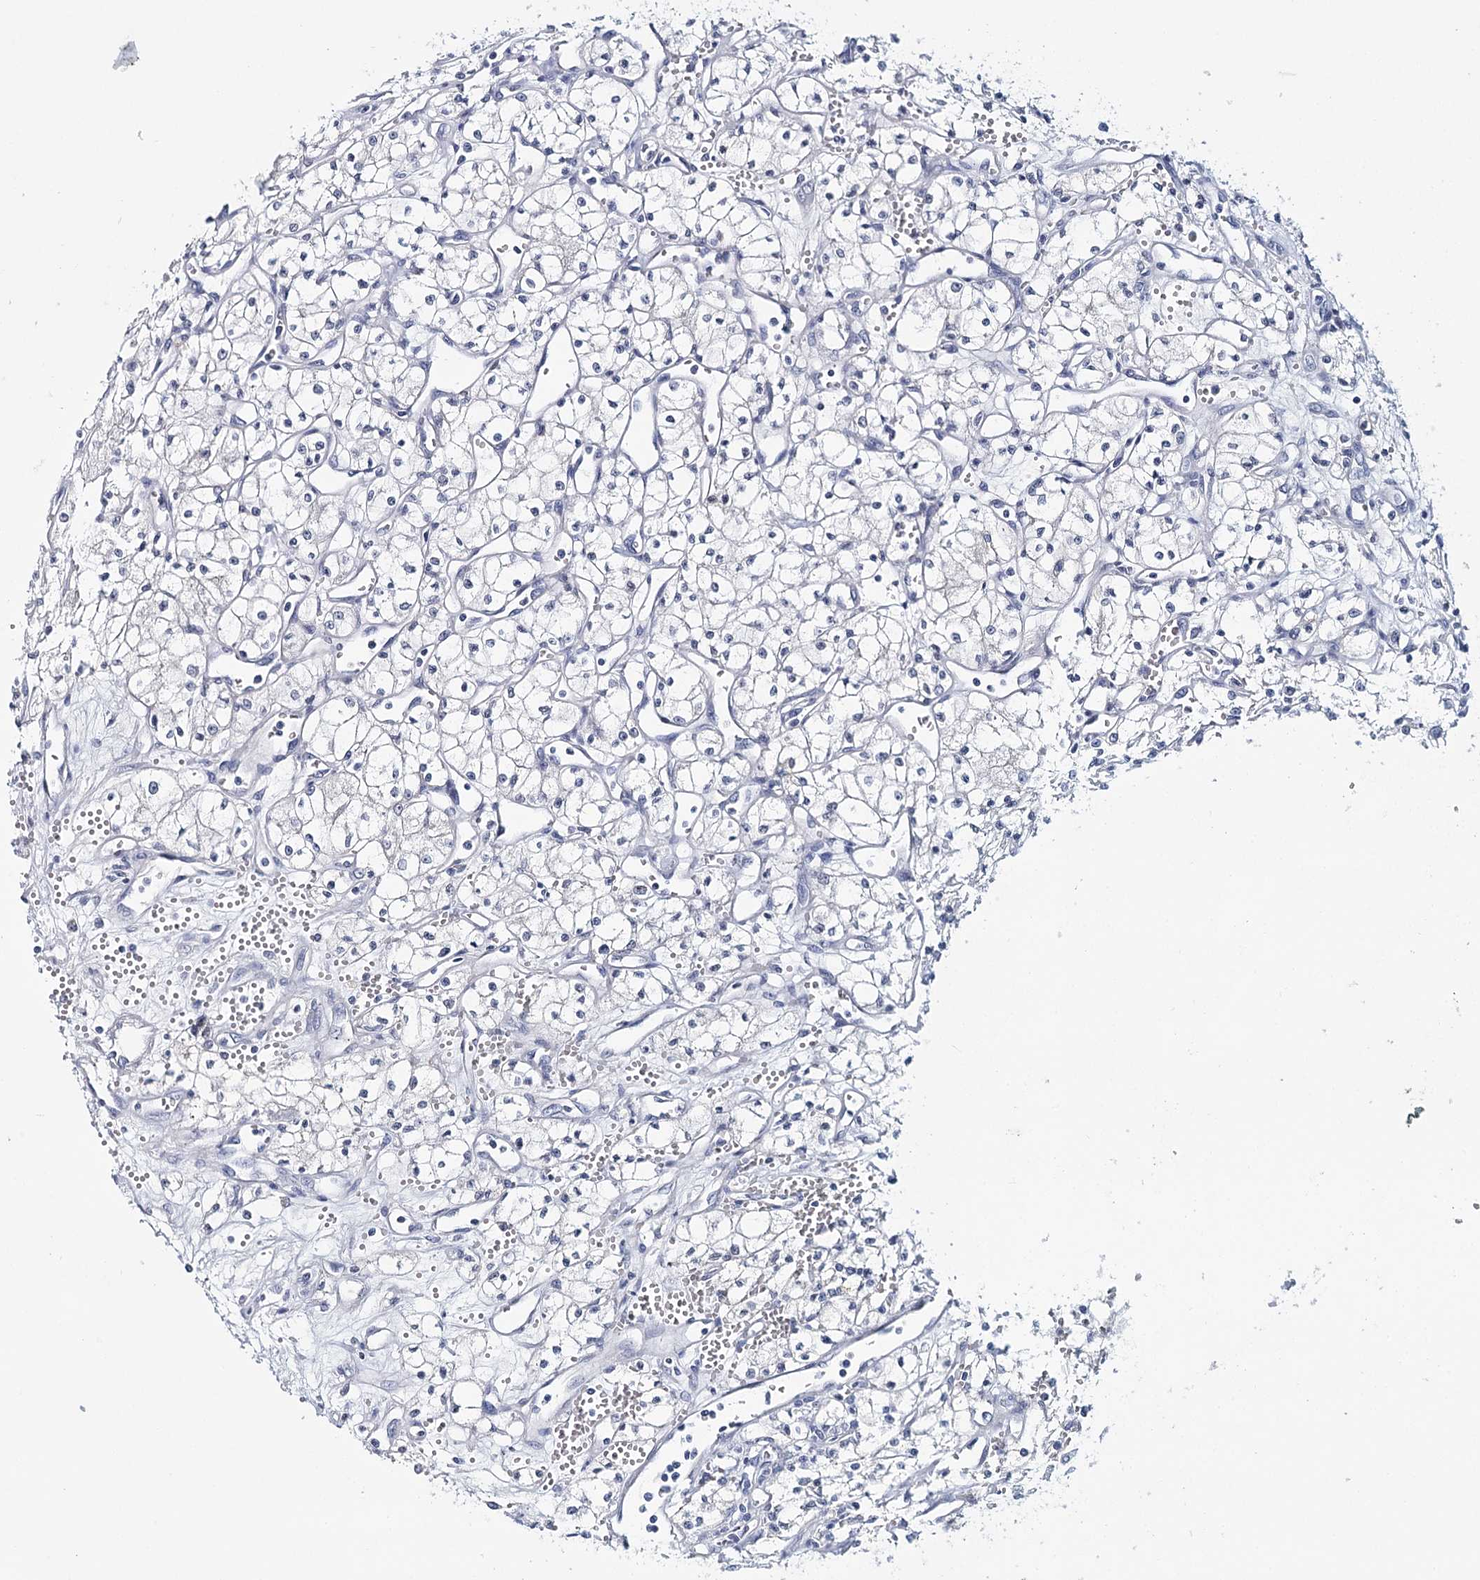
{"staining": {"intensity": "negative", "quantity": "none", "location": "none"}, "tissue": "renal cancer", "cell_type": "Tumor cells", "image_type": "cancer", "snomed": [{"axis": "morphology", "description": "Adenocarcinoma, NOS"}, {"axis": "topography", "description": "Kidney"}], "caption": "An IHC image of renal cancer is shown. There is no staining in tumor cells of renal cancer.", "gene": "HSPA4L", "patient": {"sex": "male", "age": 59}}